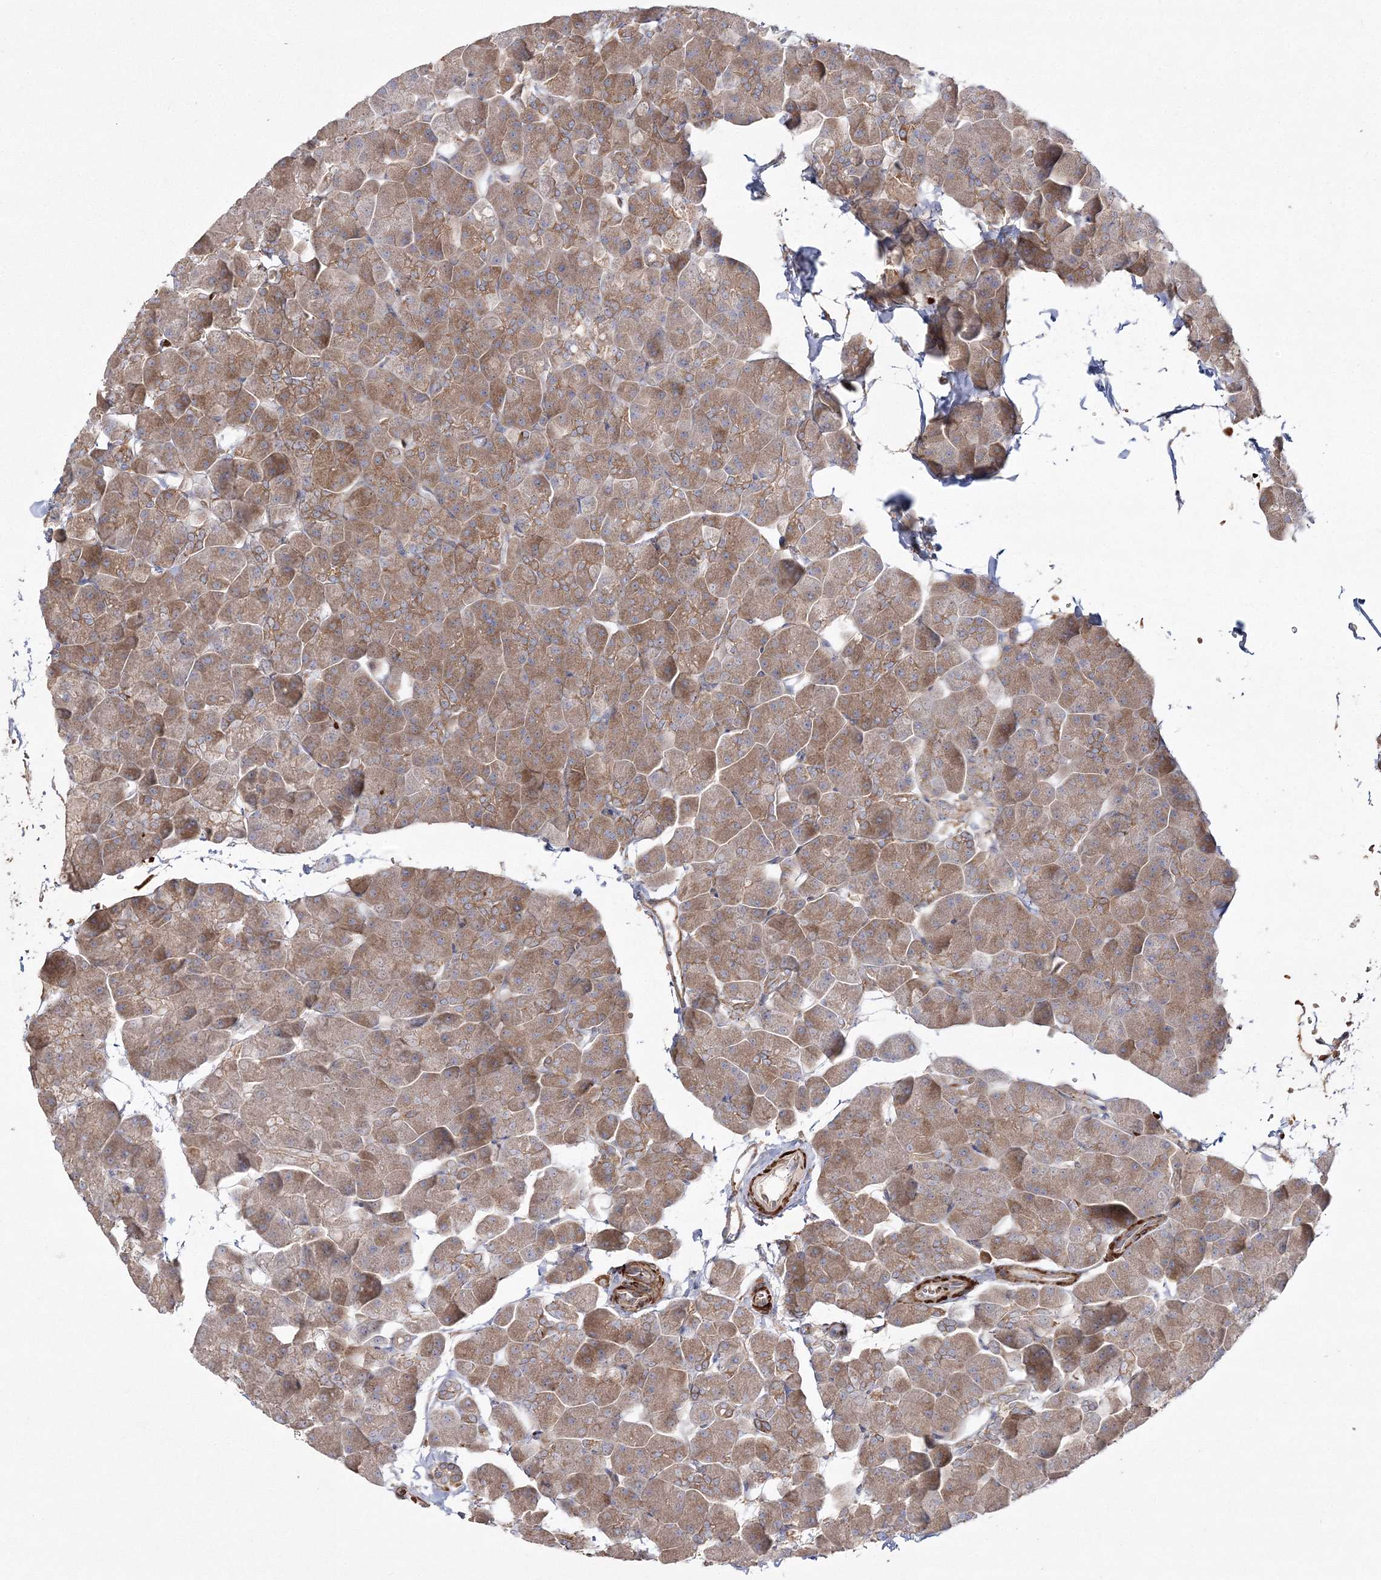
{"staining": {"intensity": "moderate", "quantity": ">75%", "location": "cytoplasmic/membranous"}, "tissue": "pancreas", "cell_type": "Exocrine glandular cells", "image_type": "normal", "snomed": [{"axis": "morphology", "description": "Normal tissue, NOS"}, {"axis": "topography", "description": "Pancreas"}], "caption": "Pancreas was stained to show a protein in brown. There is medium levels of moderate cytoplasmic/membranous staining in about >75% of exocrine glandular cells. The staining is performed using DAB (3,3'-diaminobenzidine) brown chromogen to label protein expression. The nuclei are counter-stained blue using hematoxylin.", "gene": "ZSWIM6", "patient": {"sex": "male", "age": 35}}